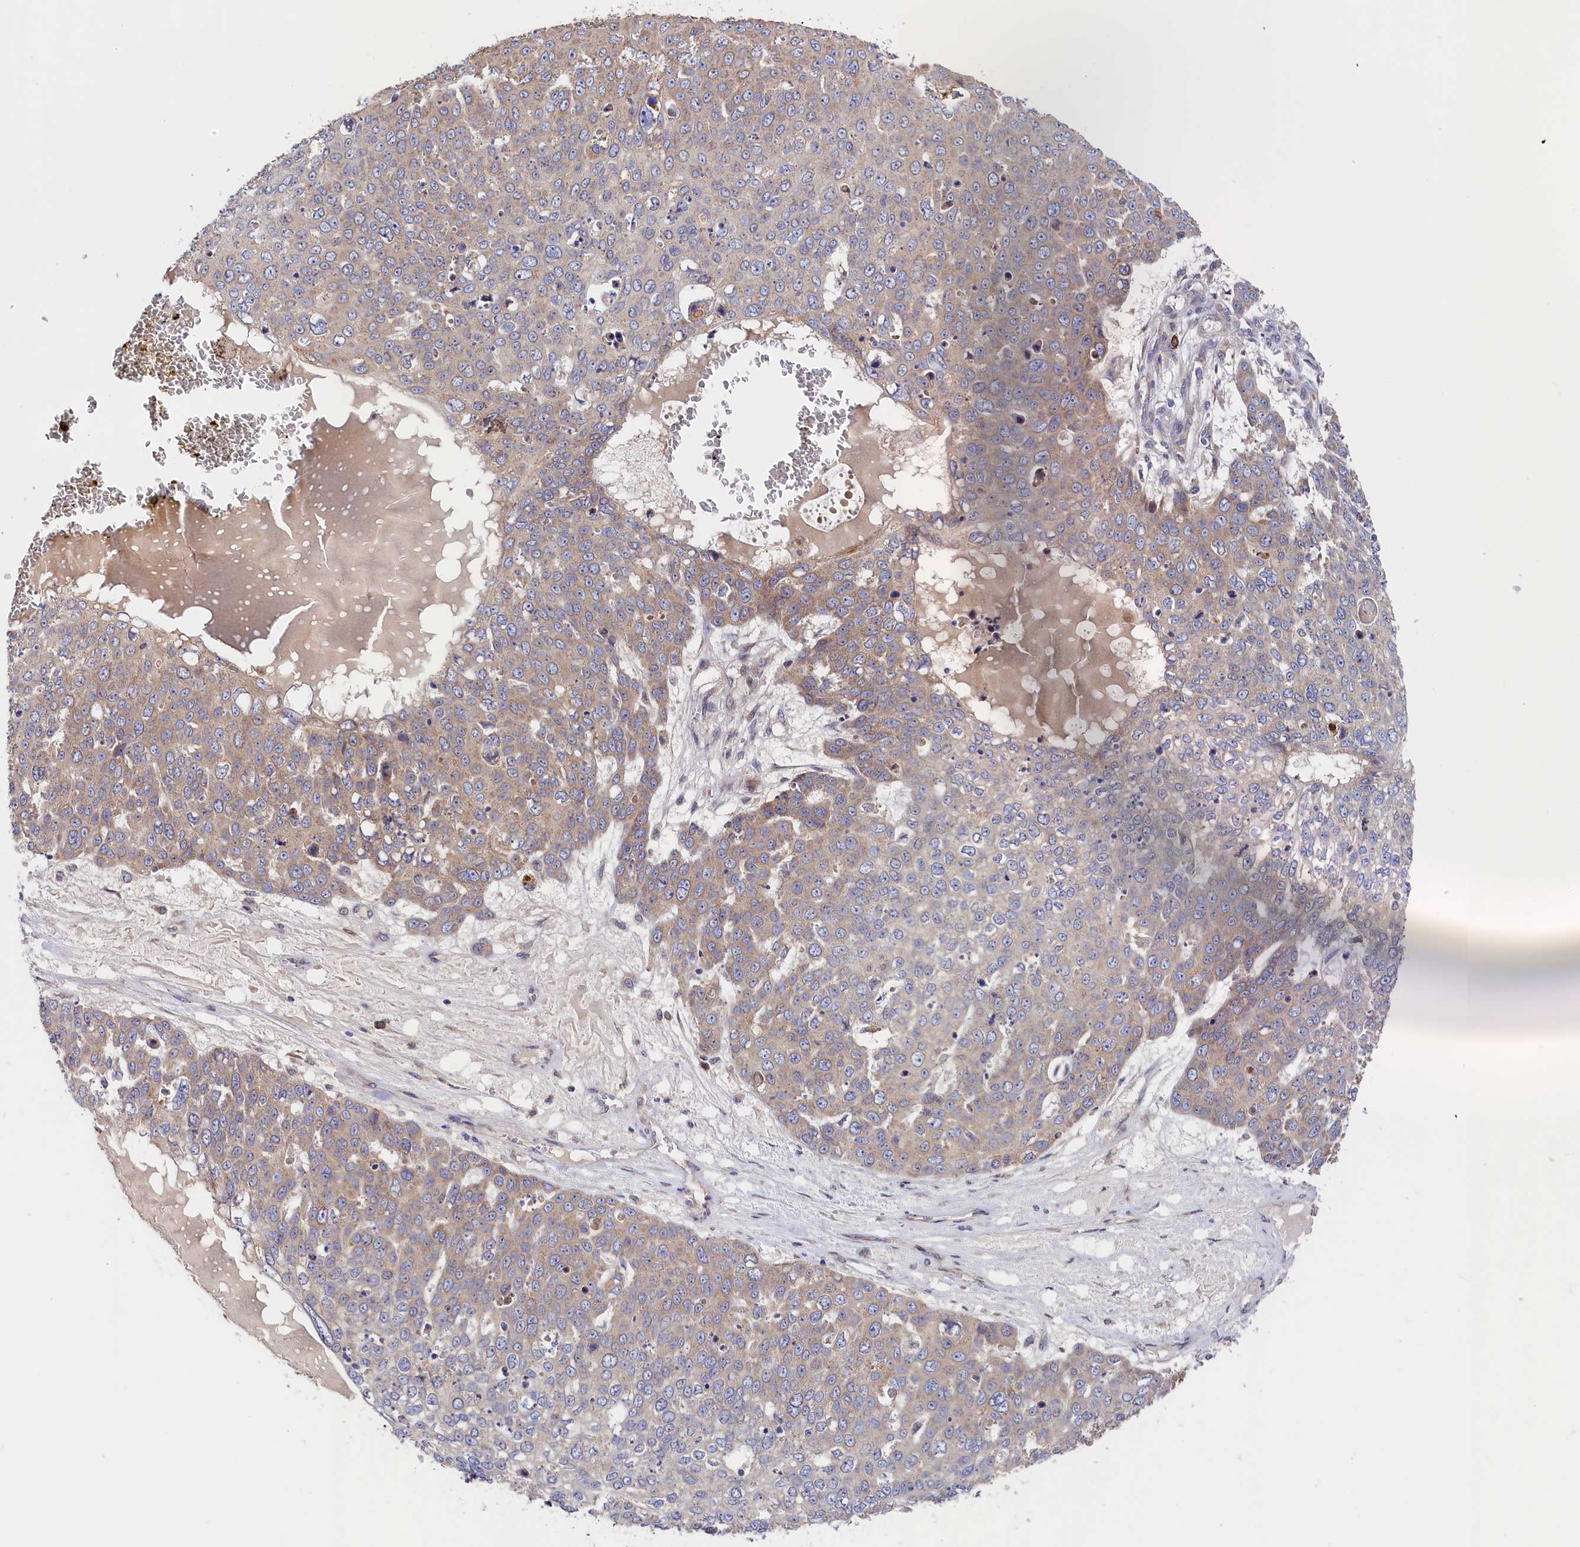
{"staining": {"intensity": "weak", "quantity": "<25%", "location": "cytoplasmic/membranous"}, "tissue": "skin cancer", "cell_type": "Tumor cells", "image_type": "cancer", "snomed": [{"axis": "morphology", "description": "Squamous cell carcinoma, NOS"}, {"axis": "topography", "description": "Skin"}], "caption": "A high-resolution image shows IHC staining of skin cancer (squamous cell carcinoma), which exhibits no significant staining in tumor cells. Nuclei are stained in blue.", "gene": "CEP44", "patient": {"sex": "male", "age": 71}}